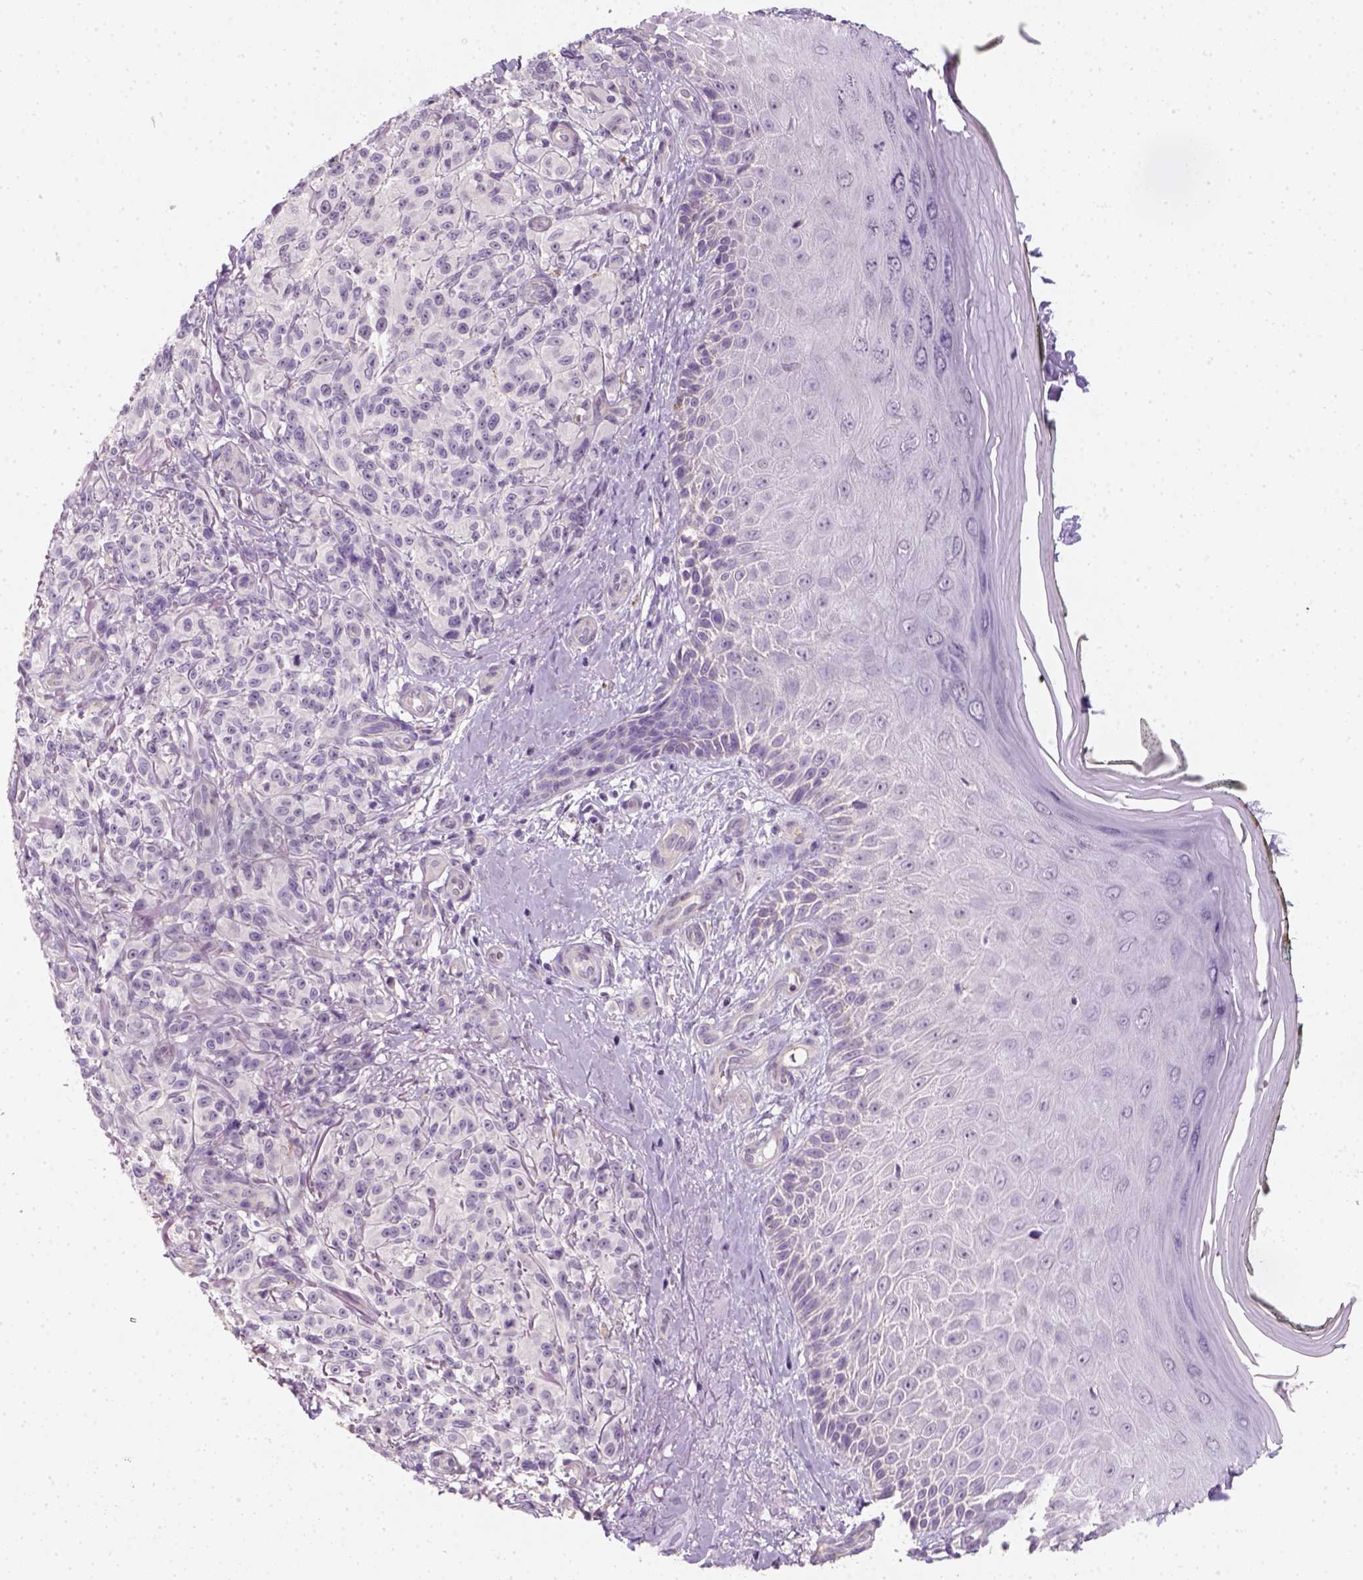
{"staining": {"intensity": "negative", "quantity": "none", "location": "none"}, "tissue": "melanoma", "cell_type": "Tumor cells", "image_type": "cancer", "snomed": [{"axis": "morphology", "description": "Malignant melanoma, NOS"}, {"axis": "topography", "description": "Skin"}], "caption": "This histopathology image is of melanoma stained with immunohistochemistry (IHC) to label a protein in brown with the nuclei are counter-stained blue. There is no positivity in tumor cells.", "gene": "FAM163B", "patient": {"sex": "female", "age": 85}}